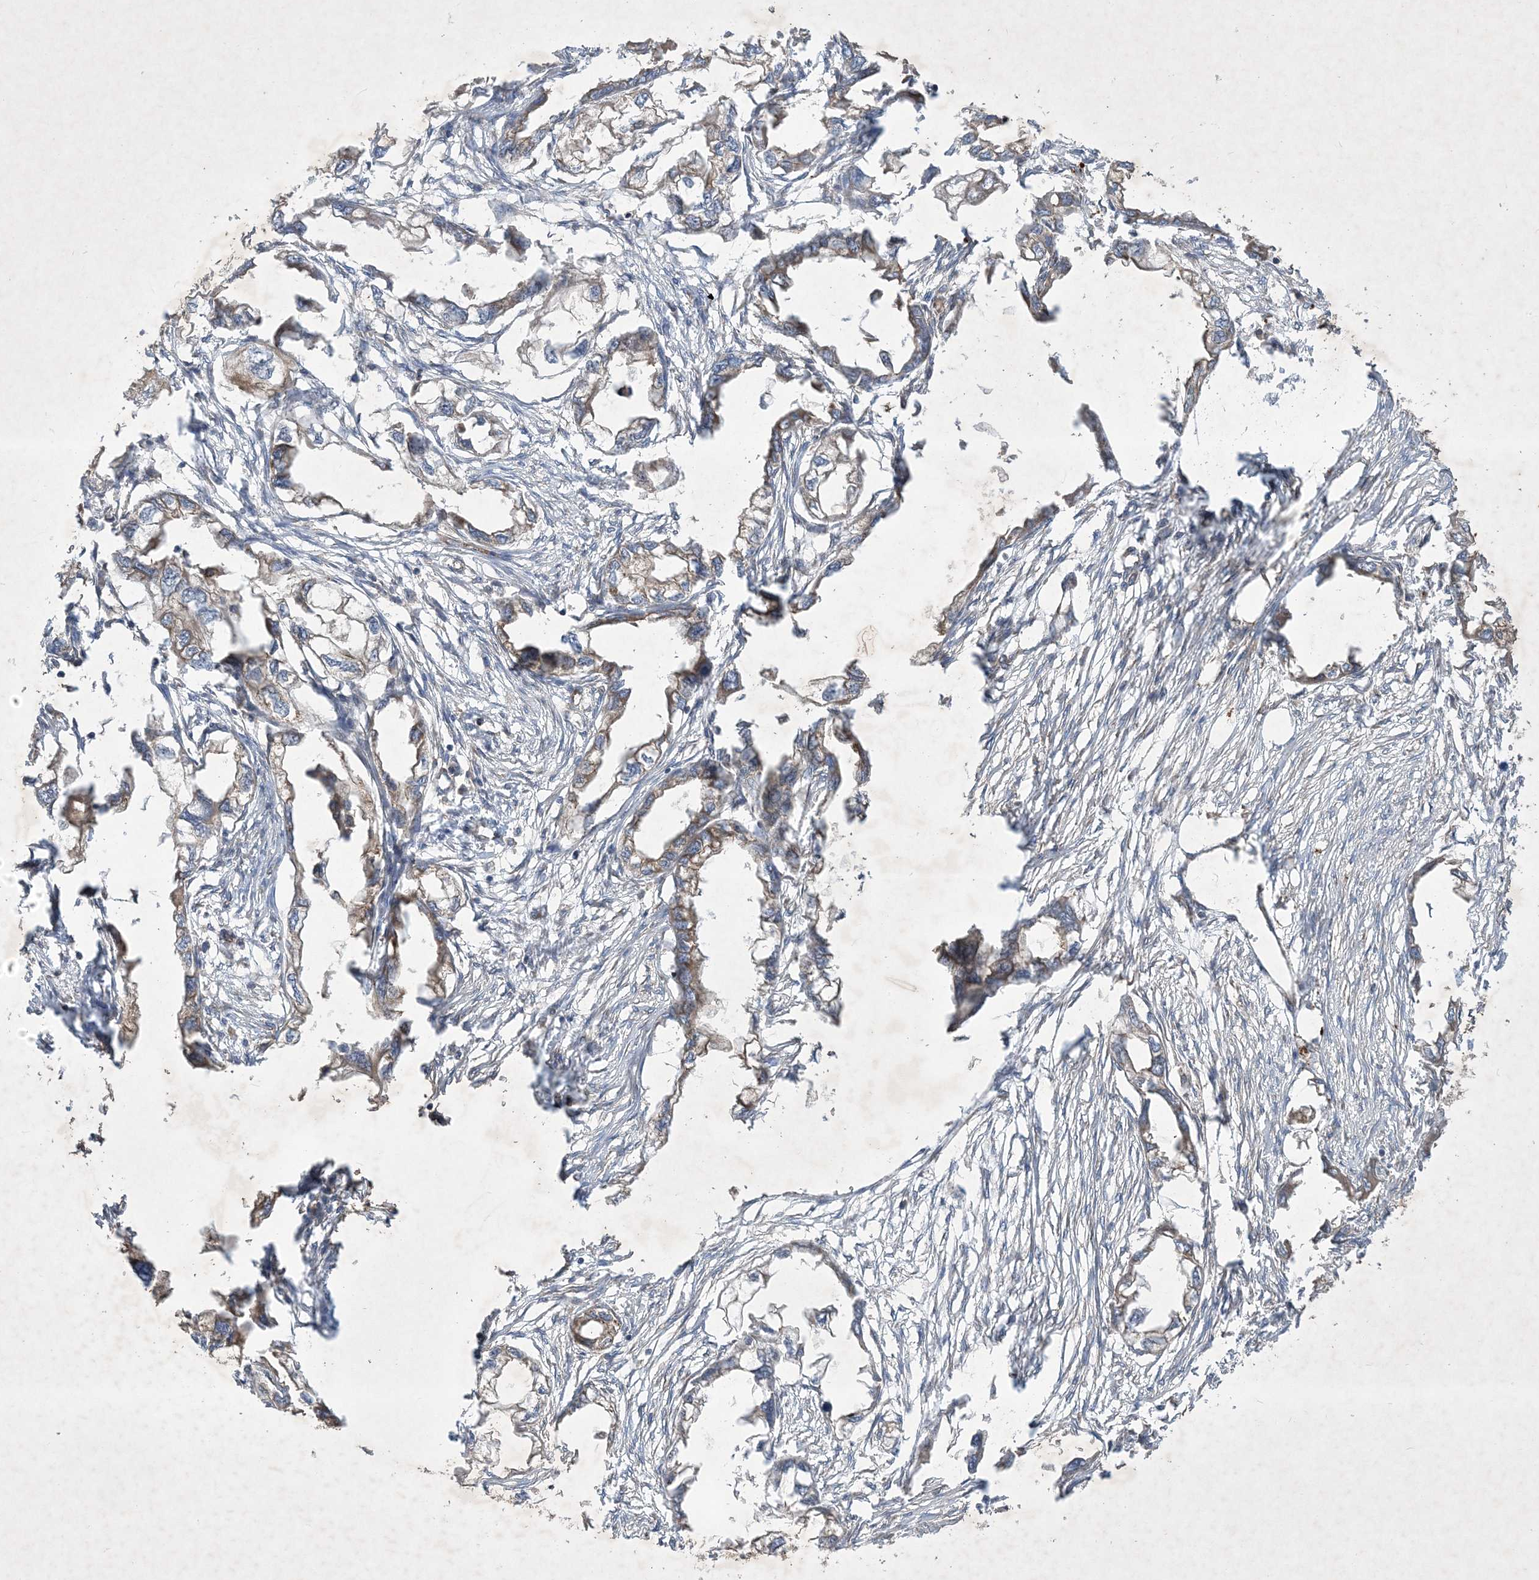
{"staining": {"intensity": "weak", "quantity": "25%-75%", "location": "cytoplasmic/membranous"}, "tissue": "endometrial cancer", "cell_type": "Tumor cells", "image_type": "cancer", "snomed": [{"axis": "morphology", "description": "Adenocarcinoma, NOS"}, {"axis": "morphology", "description": "Adenocarcinoma, metastatic, NOS"}, {"axis": "topography", "description": "Adipose tissue"}, {"axis": "topography", "description": "Endometrium"}], "caption": "Immunohistochemistry image of neoplastic tissue: endometrial adenocarcinoma stained using IHC reveals low levels of weak protein expression localized specifically in the cytoplasmic/membranous of tumor cells, appearing as a cytoplasmic/membranous brown color.", "gene": "OTOP1", "patient": {"sex": "female", "age": 67}}